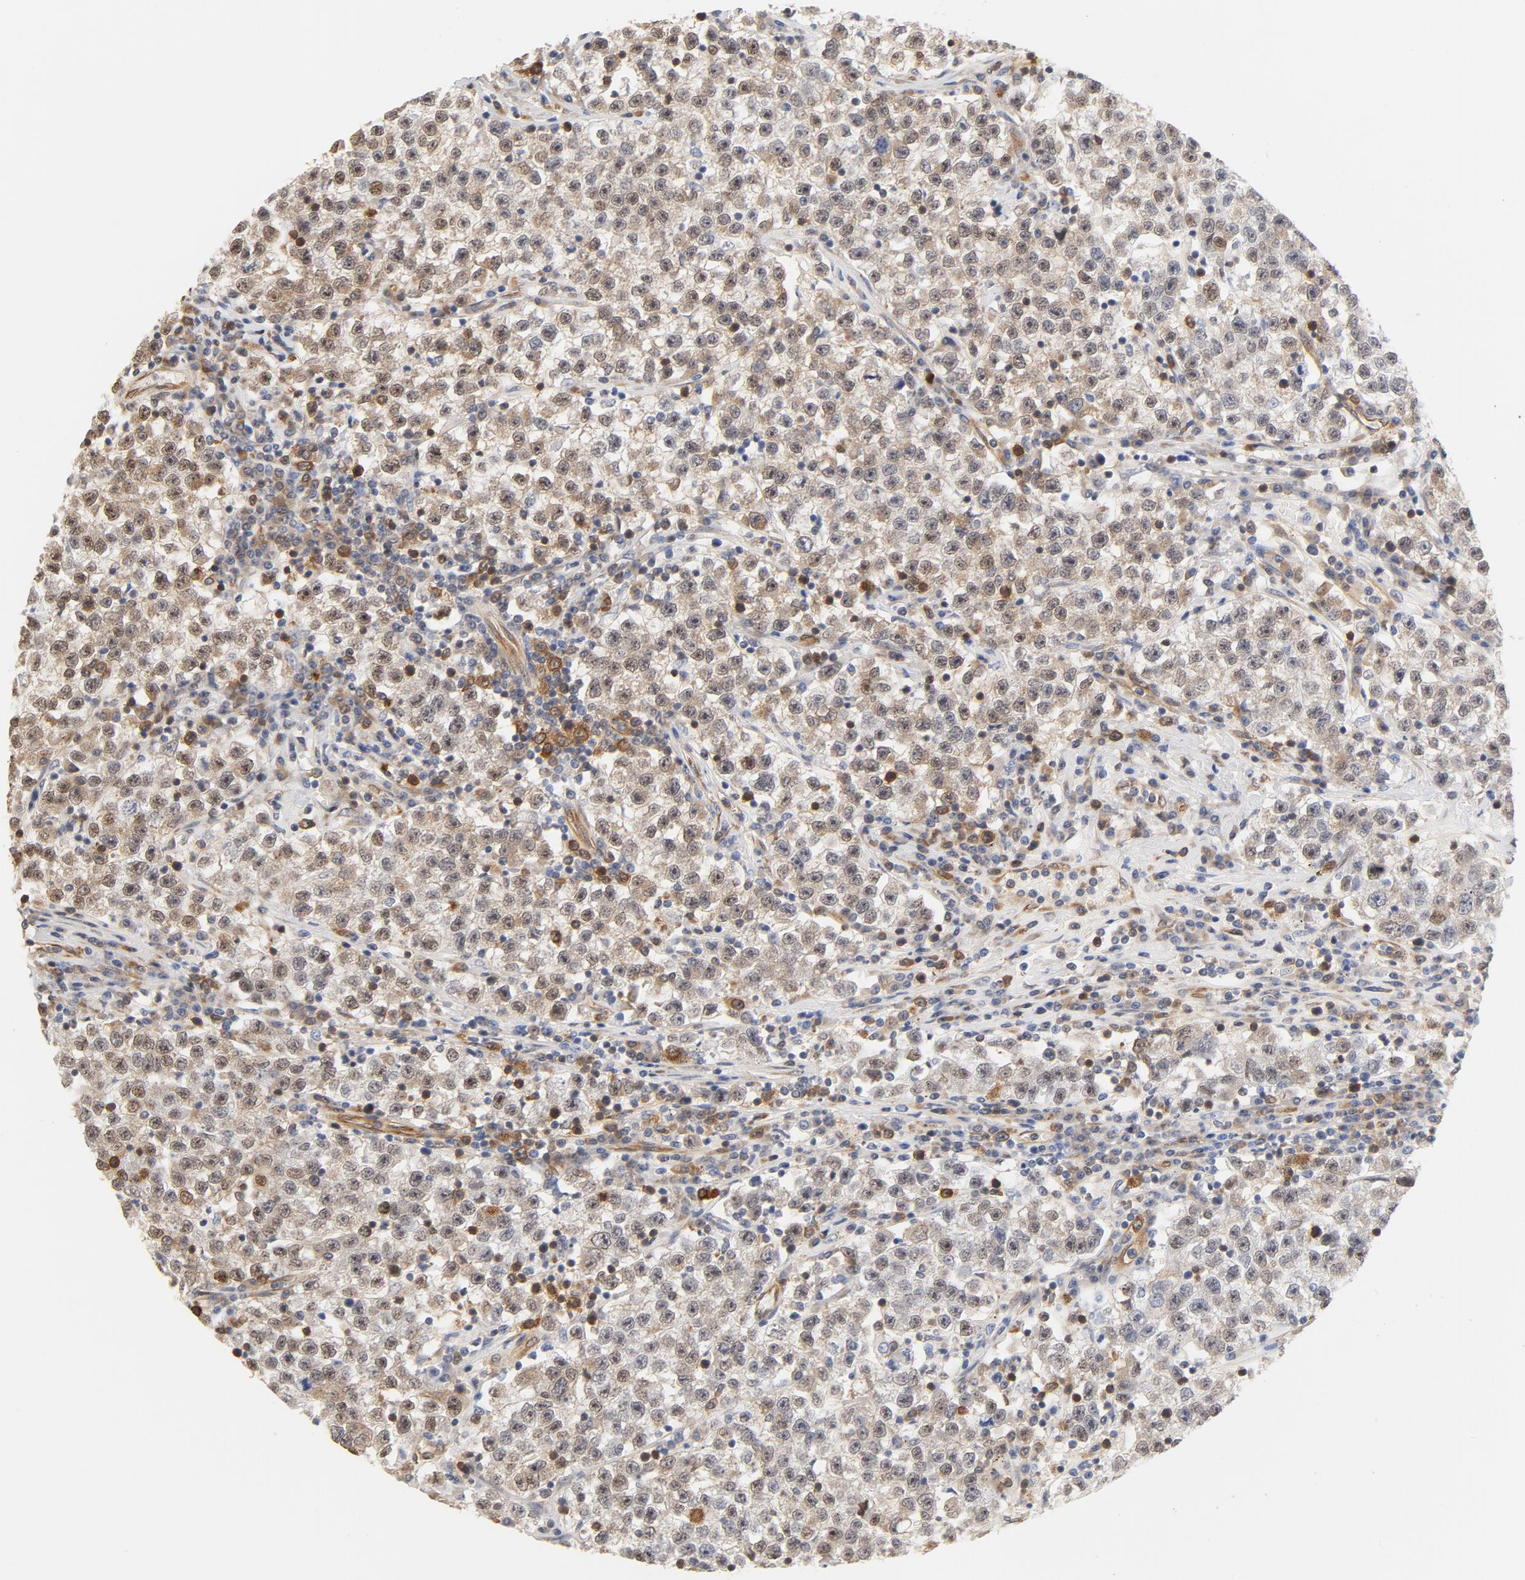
{"staining": {"intensity": "moderate", "quantity": ">75%", "location": "cytoplasmic/membranous"}, "tissue": "testis cancer", "cell_type": "Tumor cells", "image_type": "cancer", "snomed": [{"axis": "morphology", "description": "Seminoma, NOS"}, {"axis": "topography", "description": "Testis"}], "caption": "Testis cancer stained with a protein marker reveals moderate staining in tumor cells.", "gene": "EIF4E", "patient": {"sex": "male", "age": 22}}